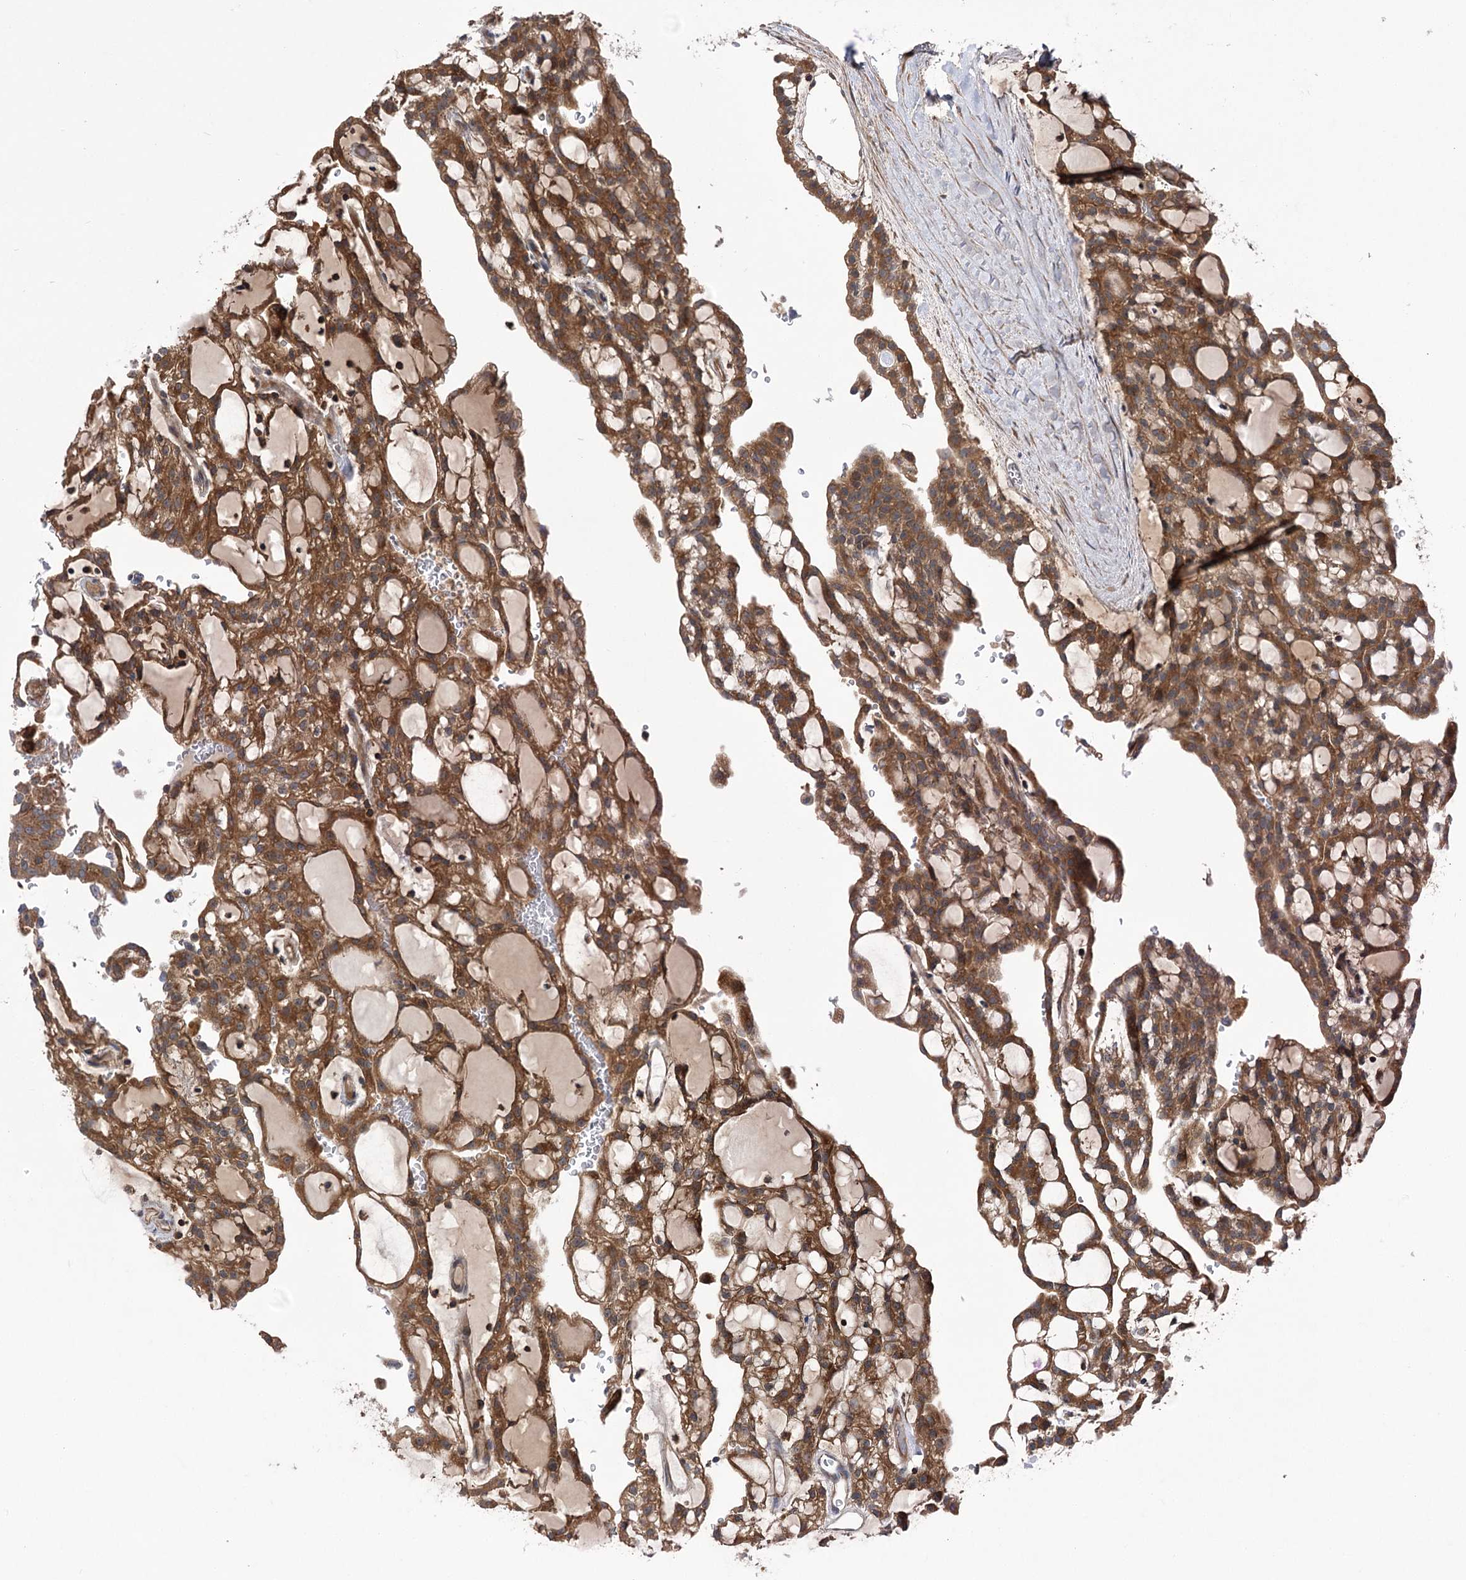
{"staining": {"intensity": "moderate", "quantity": ">75%", "location": "cytoplasmic/membranous"}, "tissue": "renal cancer", "cell_type": "Tumor cells", "image_type": "cancer", "snomed": [{"axis": "morphology", "description": "Adenocarcinoma, NOS"}, {"axis": "topography", "description": "Kidney"}], "caption": "Adenocarcinoma (renal) stained with a brown dye demonstrates moderate cytoplasmic/membranous positive staining in about >75% of tumor cells.", "gene": "VPS37B", "patient": {"sex": "male", "age": 63}}